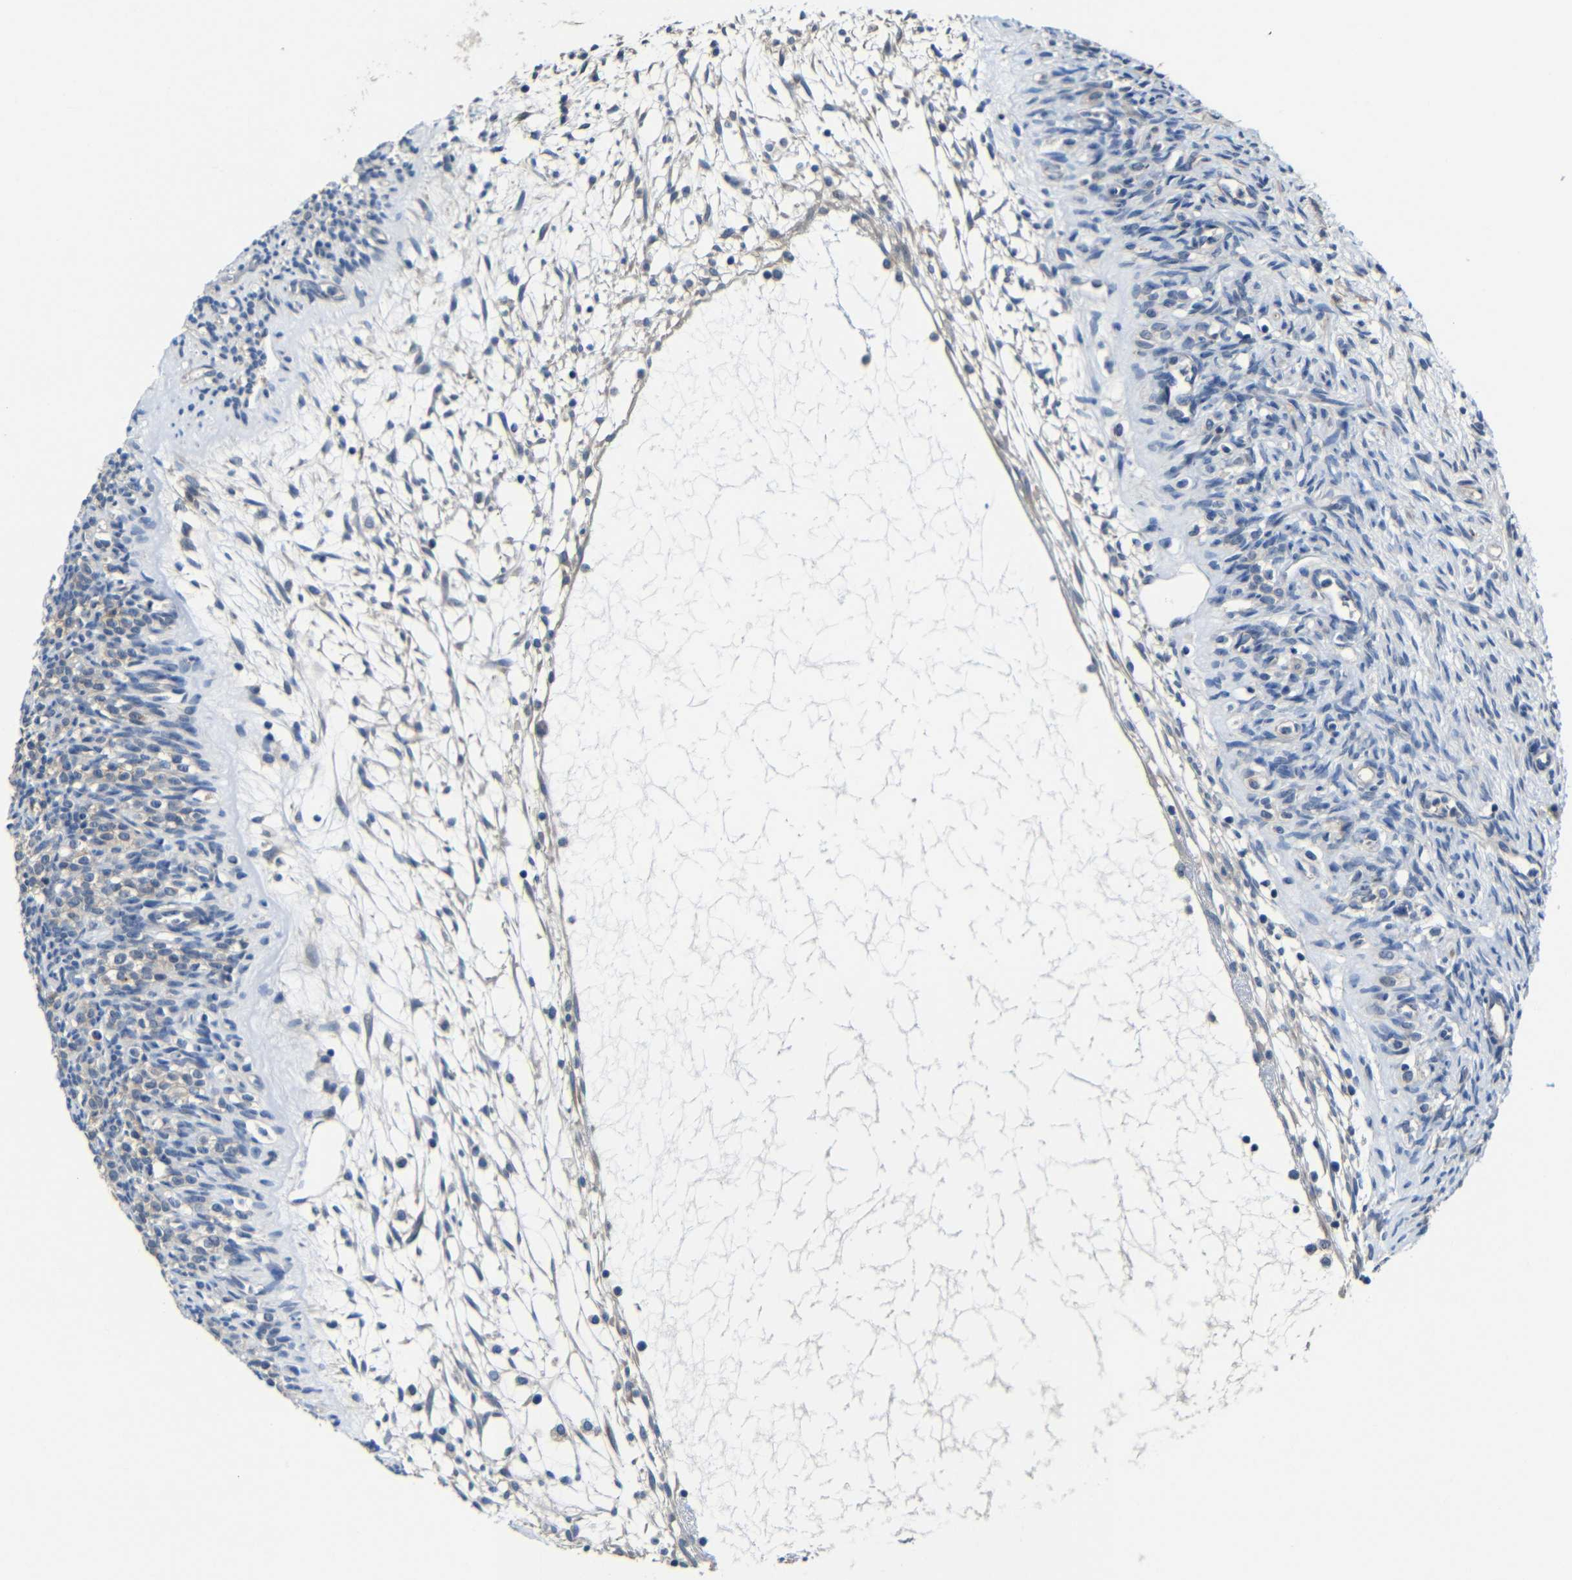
{"staining": {"intensity": "negative", "quantity": "none", "location": "none"}, "tissue": "ovary", "cell_type": "Ovarian stroma cells", "image_type": "normal", "snomed": [{"axis": "morphology", "description": "Normal tissue, NOS"}, {"axis": "topography", "description": "Ovary"}], "caption": "Immunohistochemical staining of normal ovary demonstrates no significant staining in ovarian stroma cells.", "gene": "ZNF90", "patient": {"sex": "female", "age": 33}}